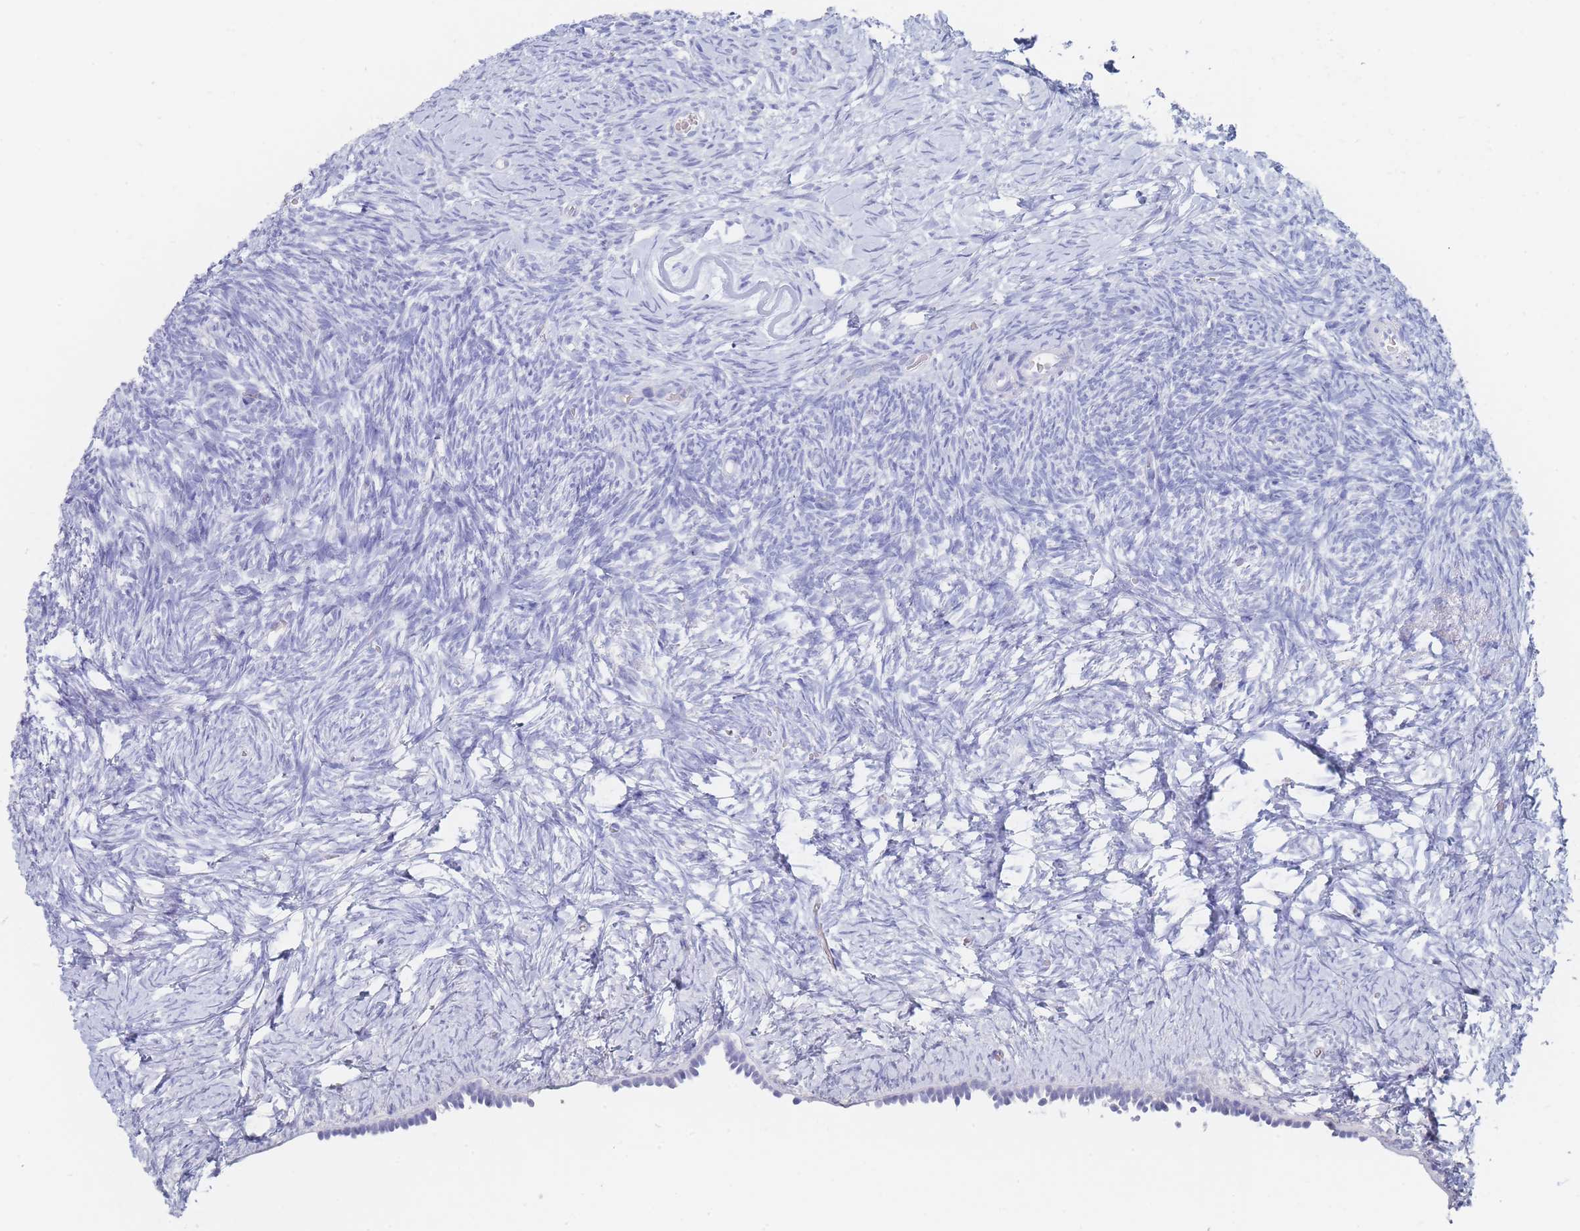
{"staining": {"intensity": "negative", "quantity": "none", "location": "none"}, "tissue": "ovary", "cell_type": "Ovarian stroma cells", "image_type": "normal", "snomed": [{"axis": "morphology", "description": "Normal tissue, NOS"}, {"axis": "topography", "description": "Ovary"}], "caption": "This is a image of immunohistochemistry staining of benign ovary, which shows no positivity in ovarian stroma cells. (DAB IHC visualized using brightfield microscopy, high magnification).", "gene": "SLC25A35", "patient": {"sex": "female", "age": 39}}